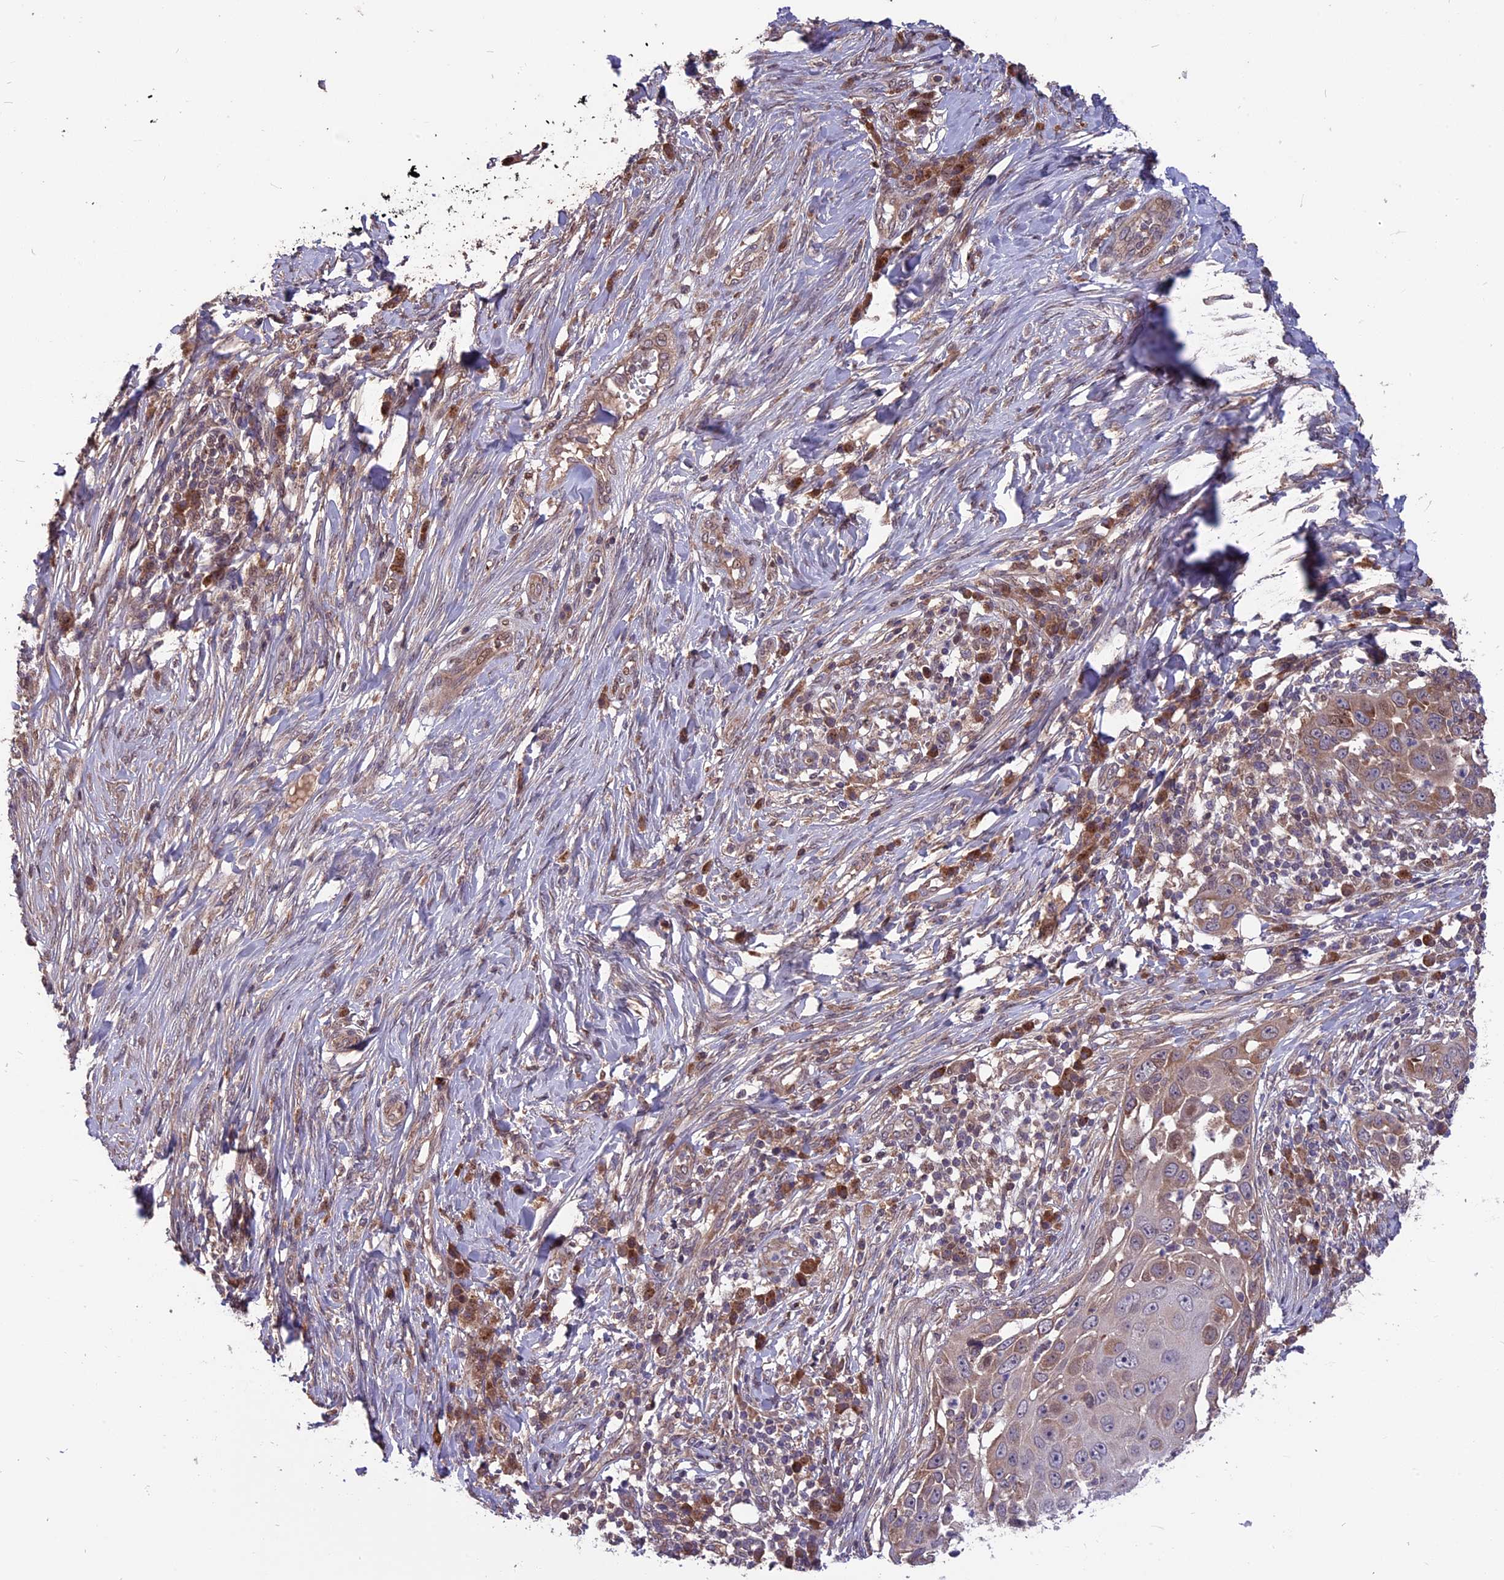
{"staining": {"intensity": "weak", "quantity": ">75%", "location": "cytoplasmic/membranous"}, "tissue": "skin cancer", "cell_type": "Tumor cells", "image_type": "cancer", "snomed": [{"axis": "morphology", "description": "Squamous cell carcinoma, NOS"}, {"axis": "topography", "description": "Skin"}], "caption": "Human skin squamous cell carcinoma stained with a brown dye displays weak cytoplasmic/membranous positive positivity in approximately >75% of tumor cells.", "gene": "ZNF598", "patient": {"sex": "female", "age": 44}}